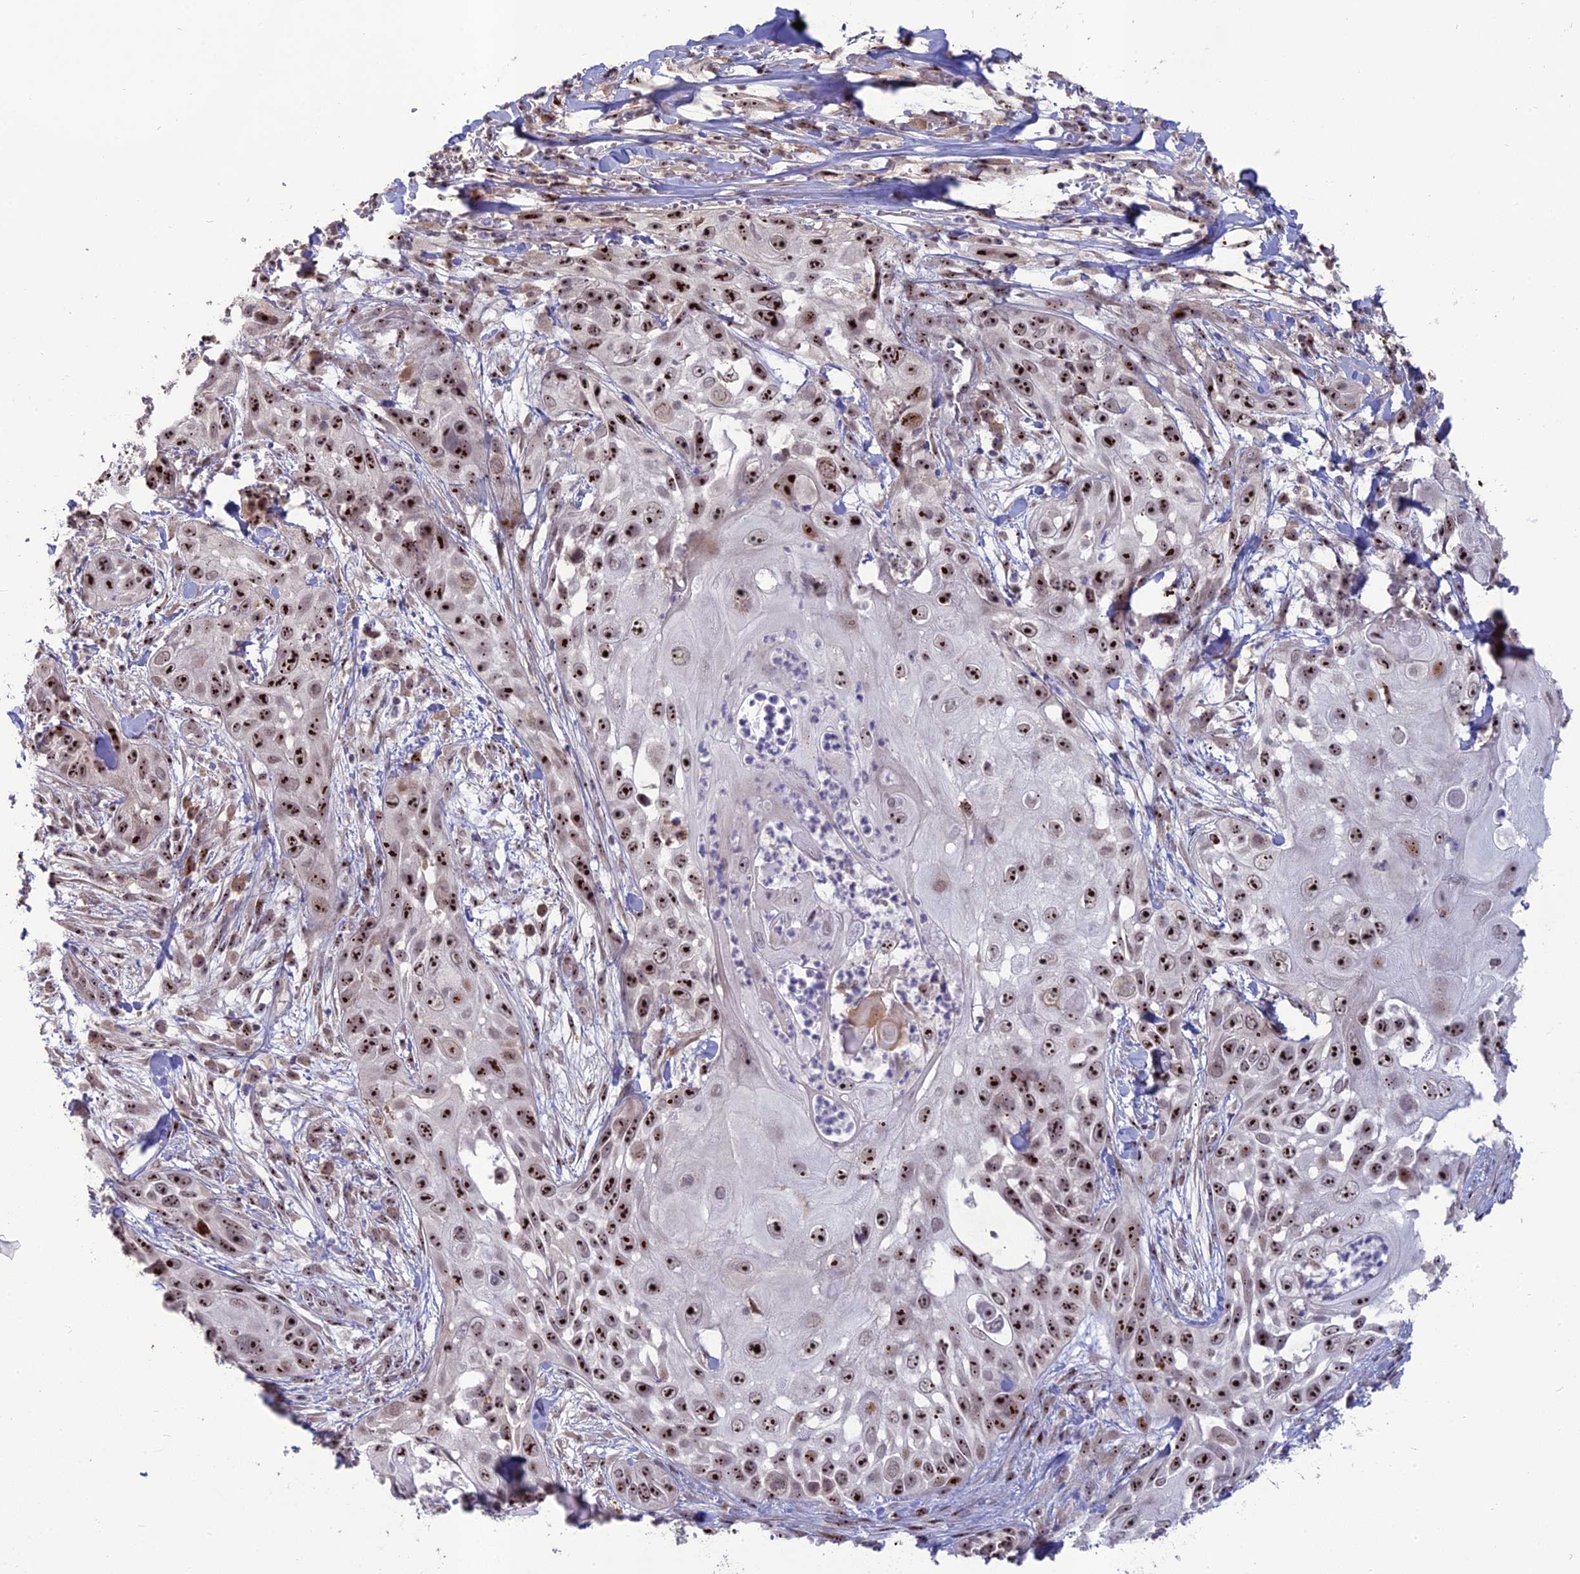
{"staining": {"intensity": "strong", "quantity": ">75%", "location": "nuclear"}, "tissue": "skin cancer", "cell_type": "Tumor cells", "image_type": "cancer", "snomed": [{"axis": "morphology", "description": "Squamous cell carcinoma, NOS"}, {"axis": "topography", "description": "Skin"}], "caption": "Protein staining of skin cancer tissue exhibits strong nuclear staining in approximately >75% of tumor cells.", "gene": "FAM131A", "patient": {"sex": "female", "age": 44}}